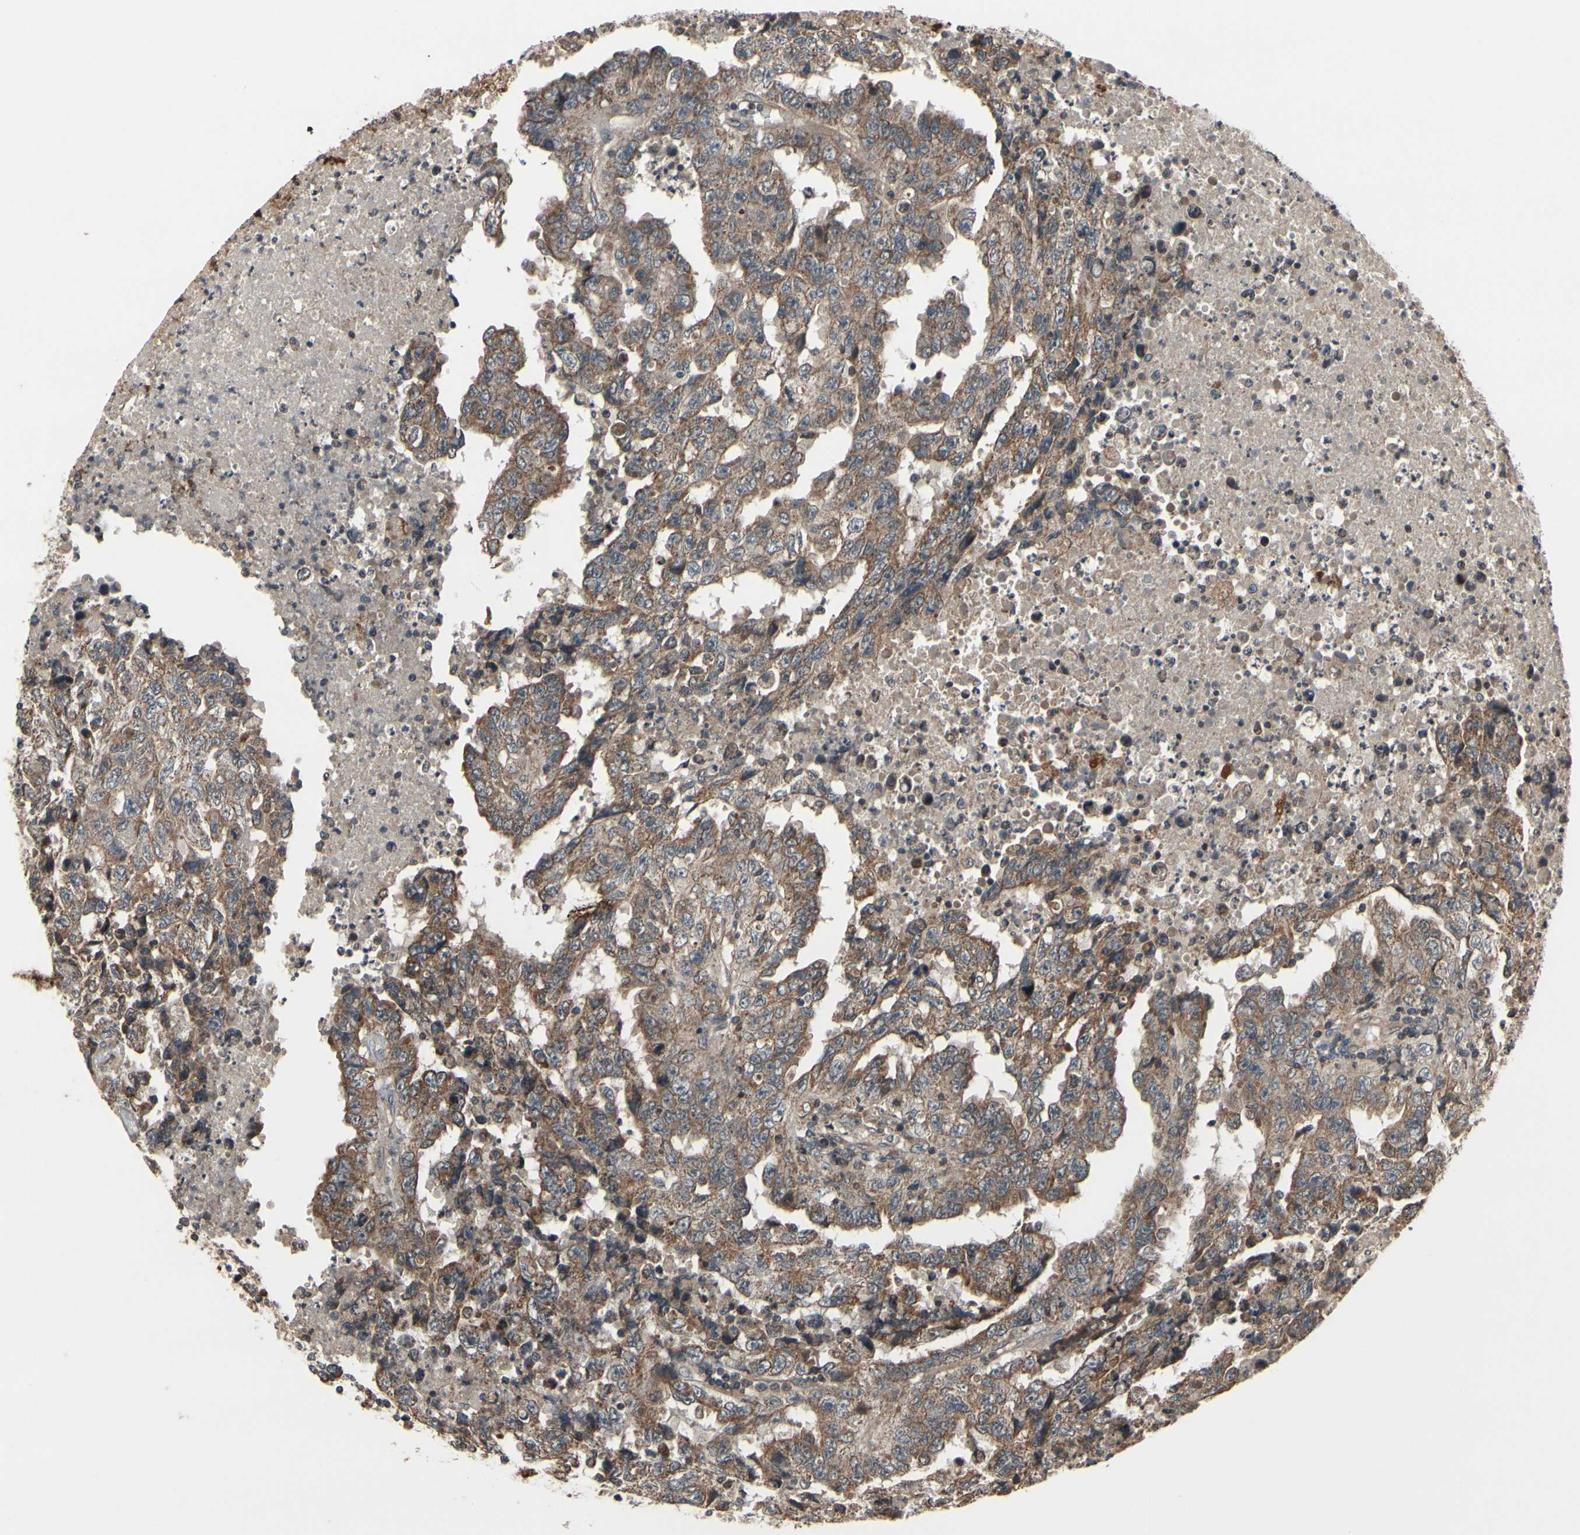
{"staining": {"intensity": "moderate", "quantity": ">75%", "location": "cytoplasmic/membranous"}, "tissue": "testis cancer", "cell_type": "Tumor cells", "image_type": "cancer", "snomed": [{"axis": "morphology", "description": "Necrosis, NOS"}, {"axis": "morphology", "description": "Carcinoma, Embryonal, NOS"}, {"axis": "topography", "description": "Testis"}], "caption": "Tumor cells display medium levels of moderate cytoplasmic/membranous staining in about >75% of cells in human embryonal carcinoma (testis).", "gene": "MBTPS2", "patient": {"sex": "male", "age": 19}}